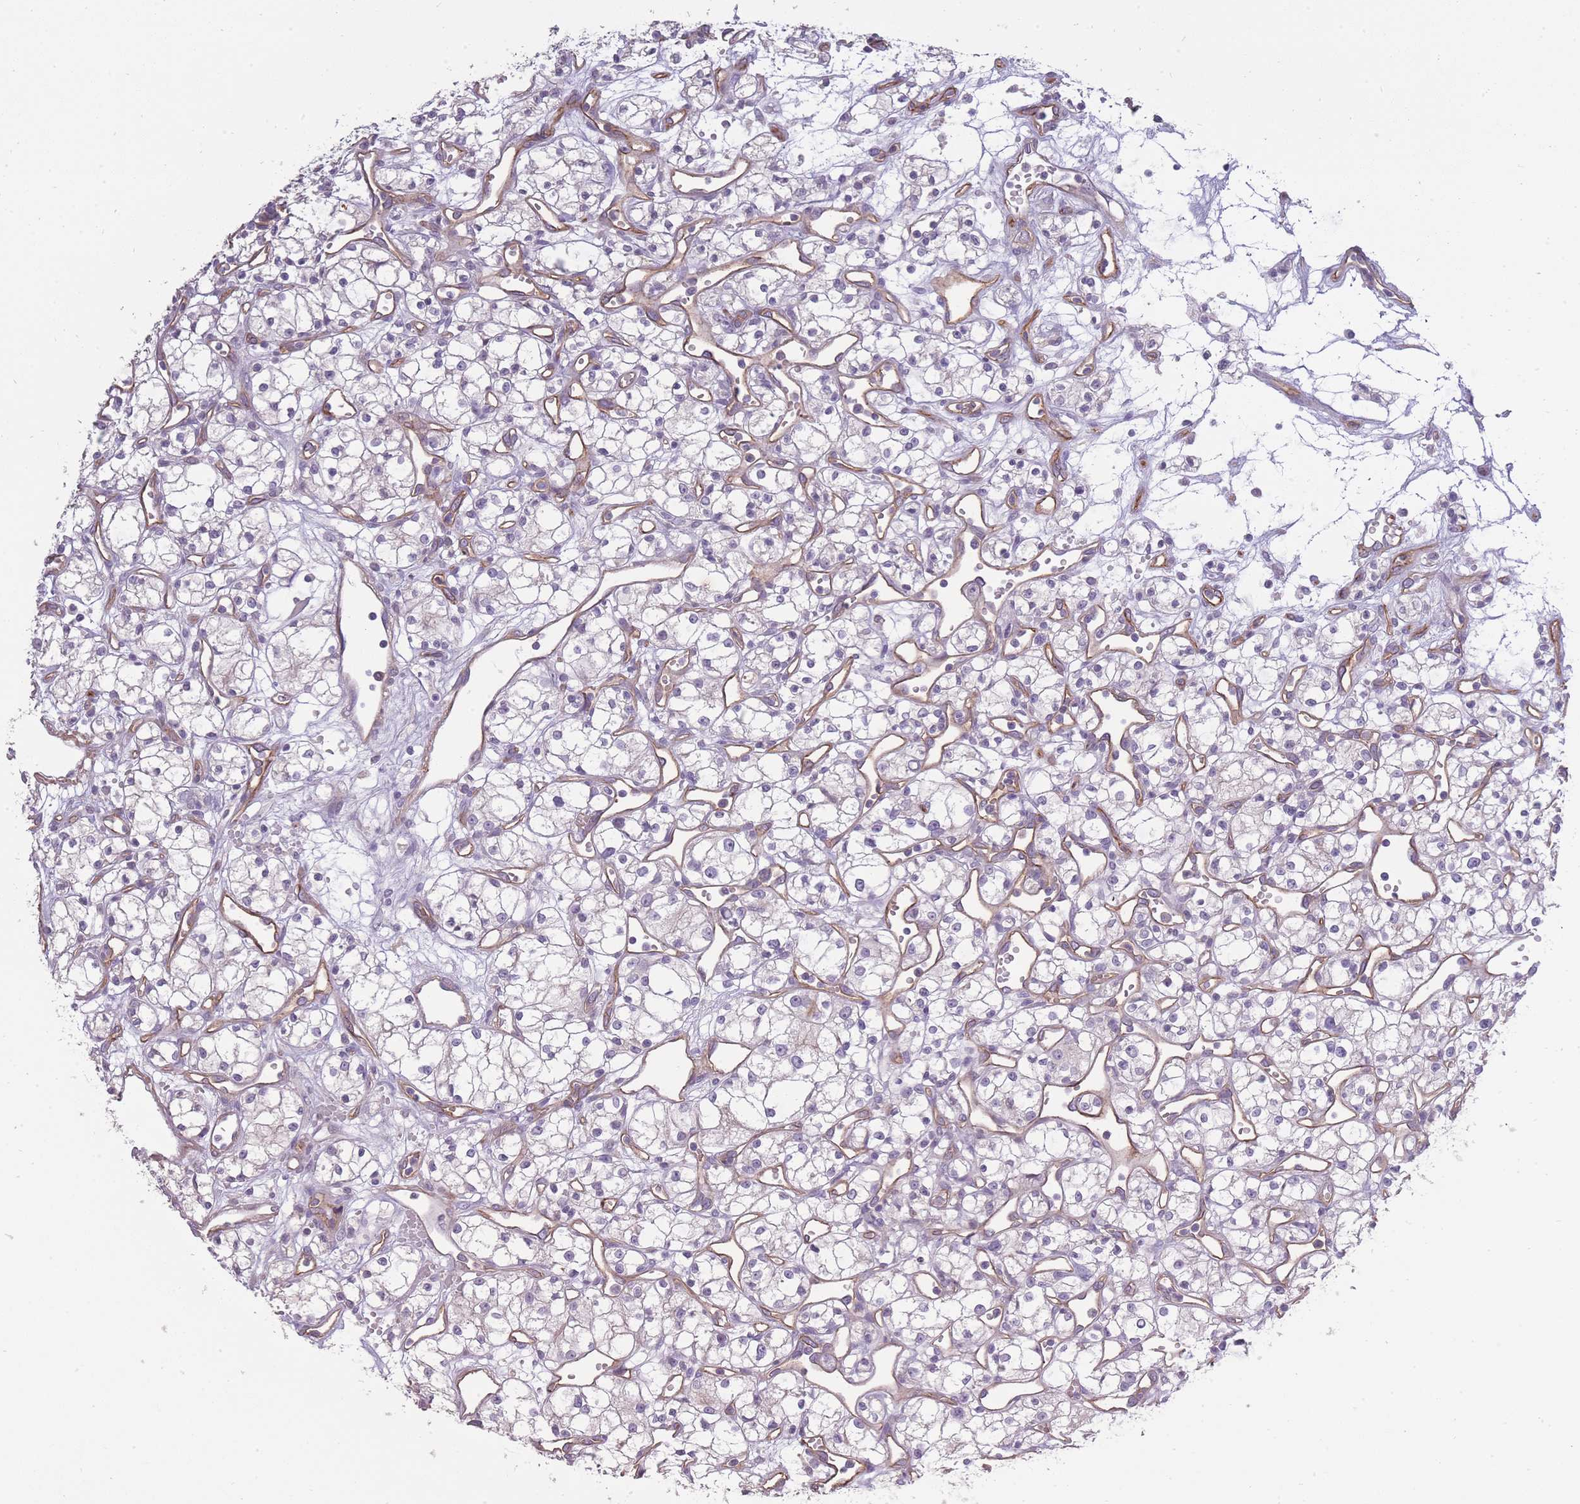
{"staining": {"intensity": "negative", "quantity": "none", "location": "none"}, "tissue": "renal cancer", "cell_type": "Tumor cells", "image_type": "cancer", "snomed": [{"axis": "morphology", "description": "Adenocarcinoma, NOS"}, {"axis": "topography", "description": "Kidney"}], "caption": "Immunohistochemistry (IHC) of renal cancer (adenocarcinoma) reveals no positivity in tumor cells. (DAB (3,3'-diaminobenzidine) immunohistochemistry, high magnification).", "gene": "SLC8A2", "patient": {"sex": "male", "age": 59}}